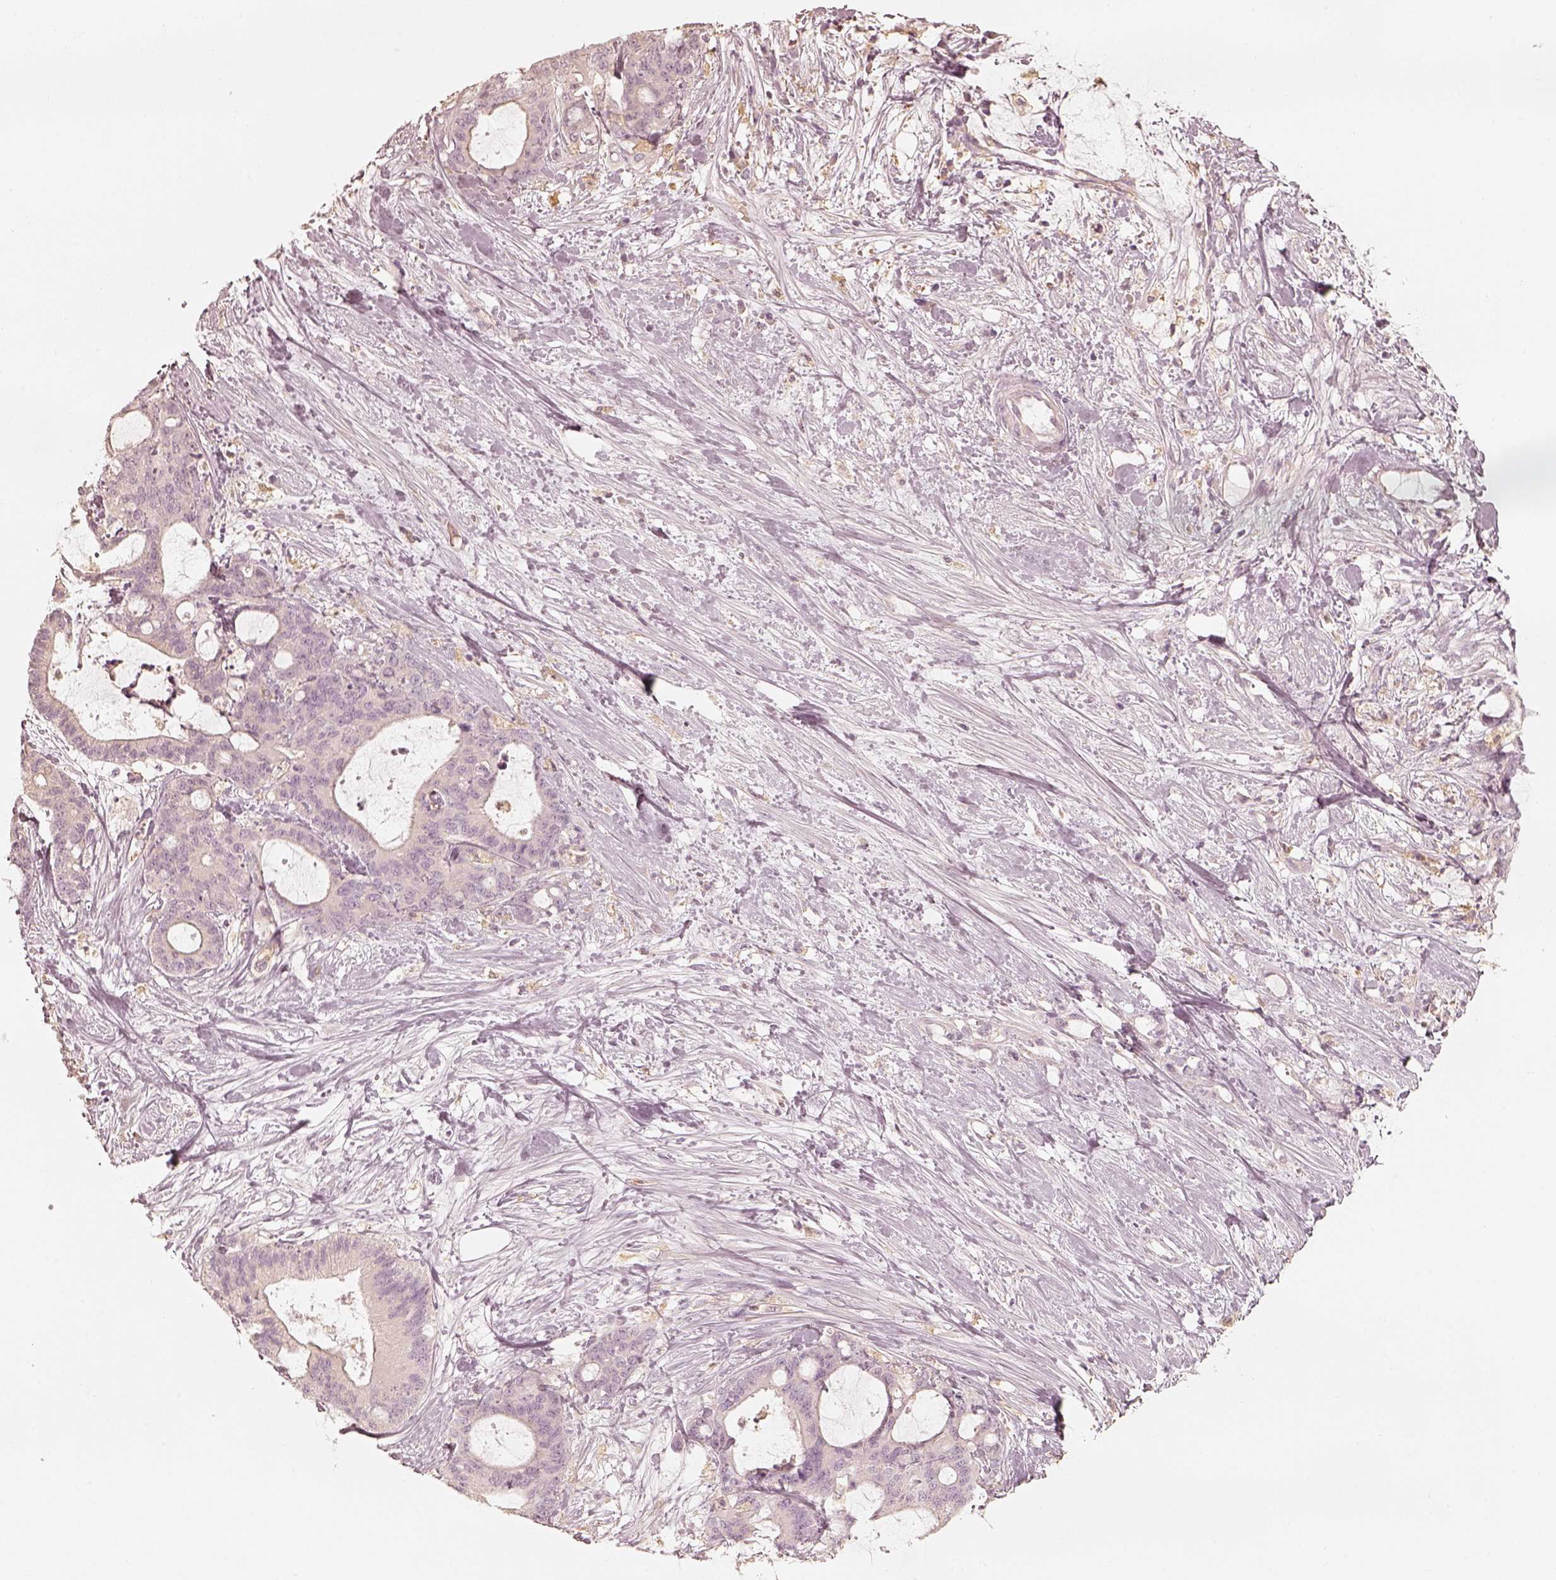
{"staining": {"intensity": "negative", "quantity": "none", "location": "none"}, "tissue": "liver cancer", "cell_type": "Tumor cells", "image_type": "cancer", "snomed": [{"axis": "morphology", "description": "Cholangiocarcinoma"}, {"axis": "topography", "description": "Liver"}], "caption": "Immunohistochemistry photomicrograph of neoplastic tissue: cholangiocarcinoma (liver) stained with DAB shows no significant protein expression in tumor cells.", "gene": "FMNL2", "patient": {"sex": "female", "age": 73}}